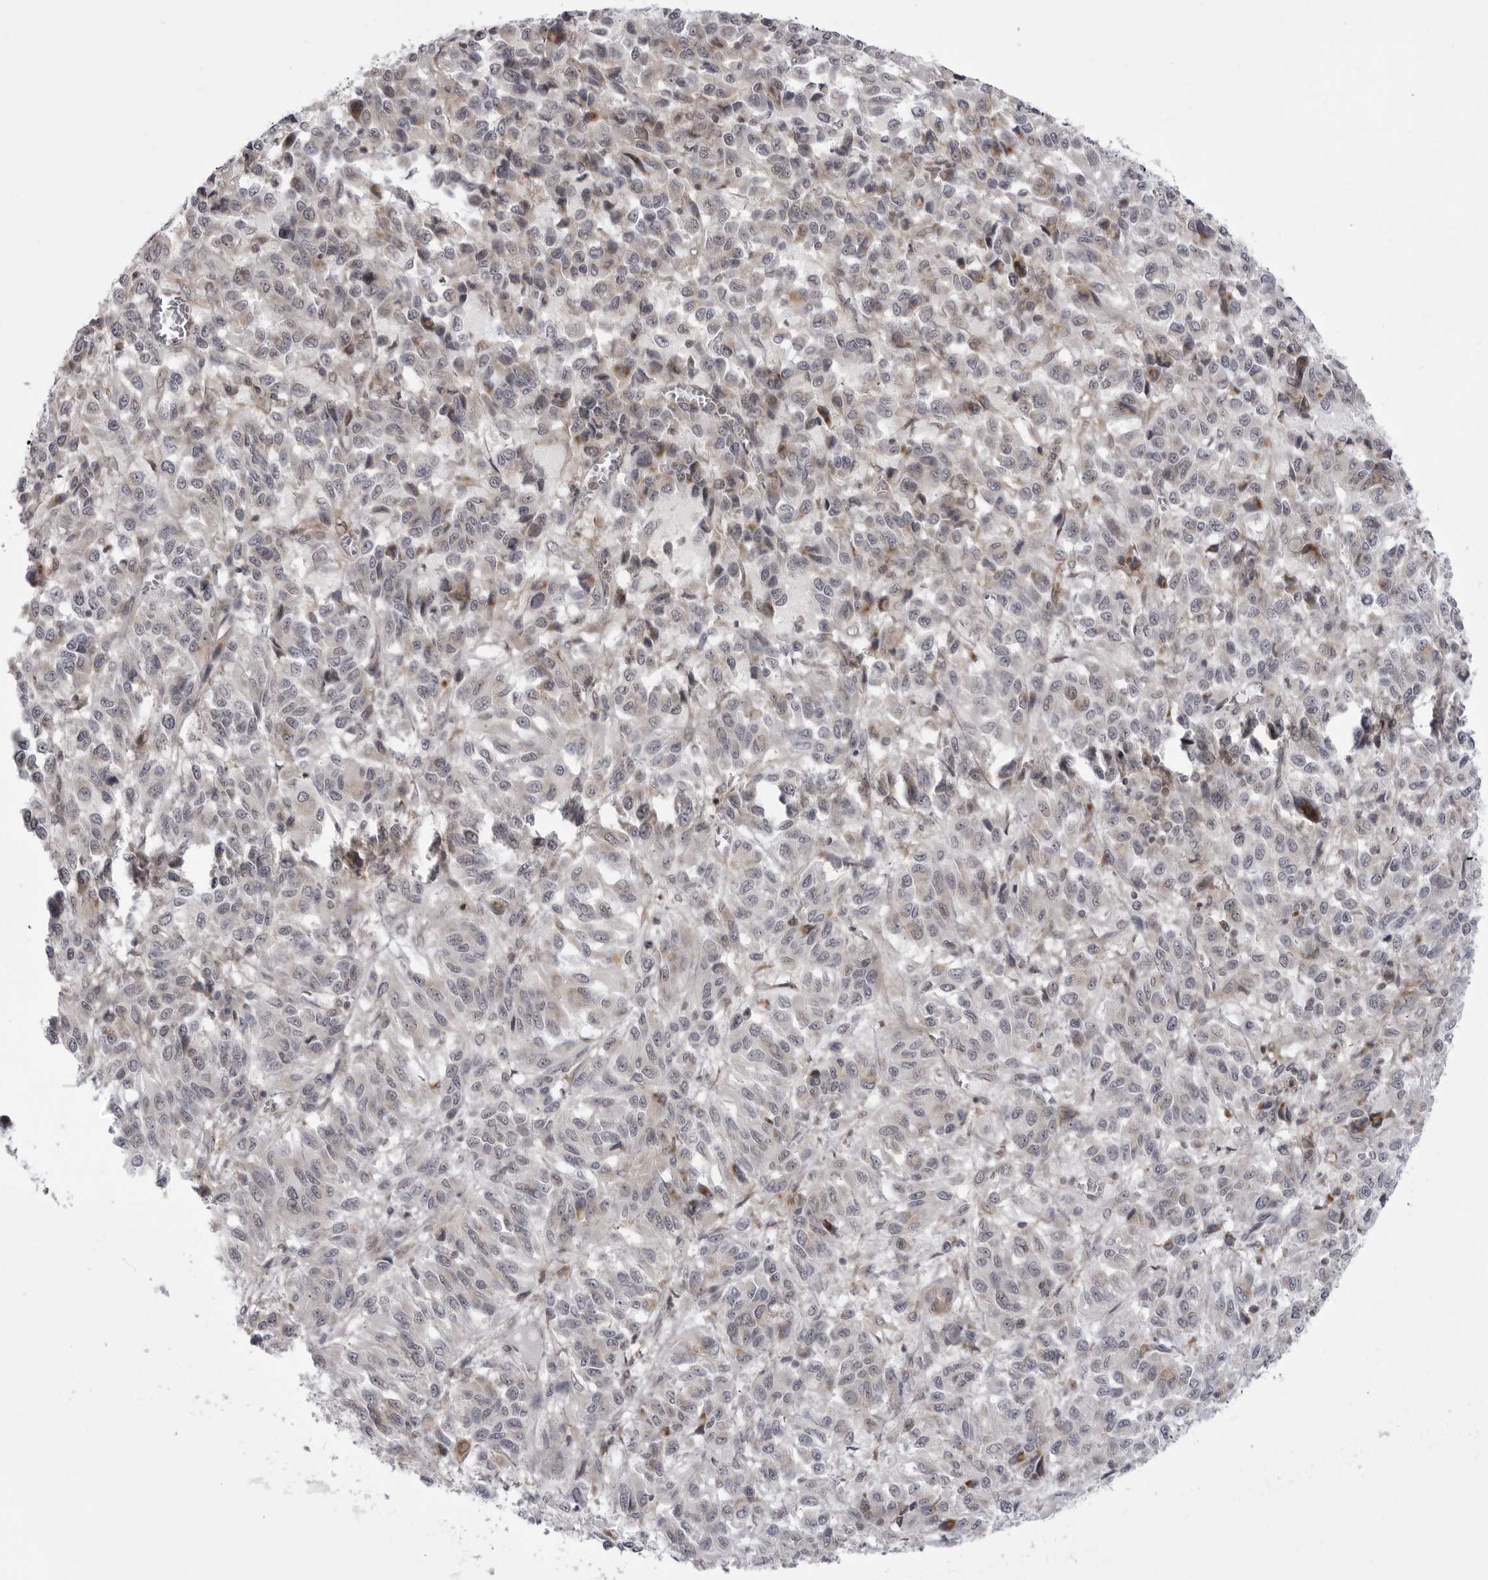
{"staining": {"intensity": "negative", "quantity": "none", "location": "none"}, "tissue": "melanoma", "cell_type": "Tumor cells", "image_type": "cancer", "snomed": [{"axis": "morphology", "description": "Malignant melanoma, Metastatic site"}, {"axis": "topography", "description": "Lung"}], "caption": "A photomicrograph of malignant melanoma (metastatic site) stained for a protein demonstrates no brown staining in tumor cells.", "gene": "CCDC18", "patient": {"sex": "male", "age": 64}}